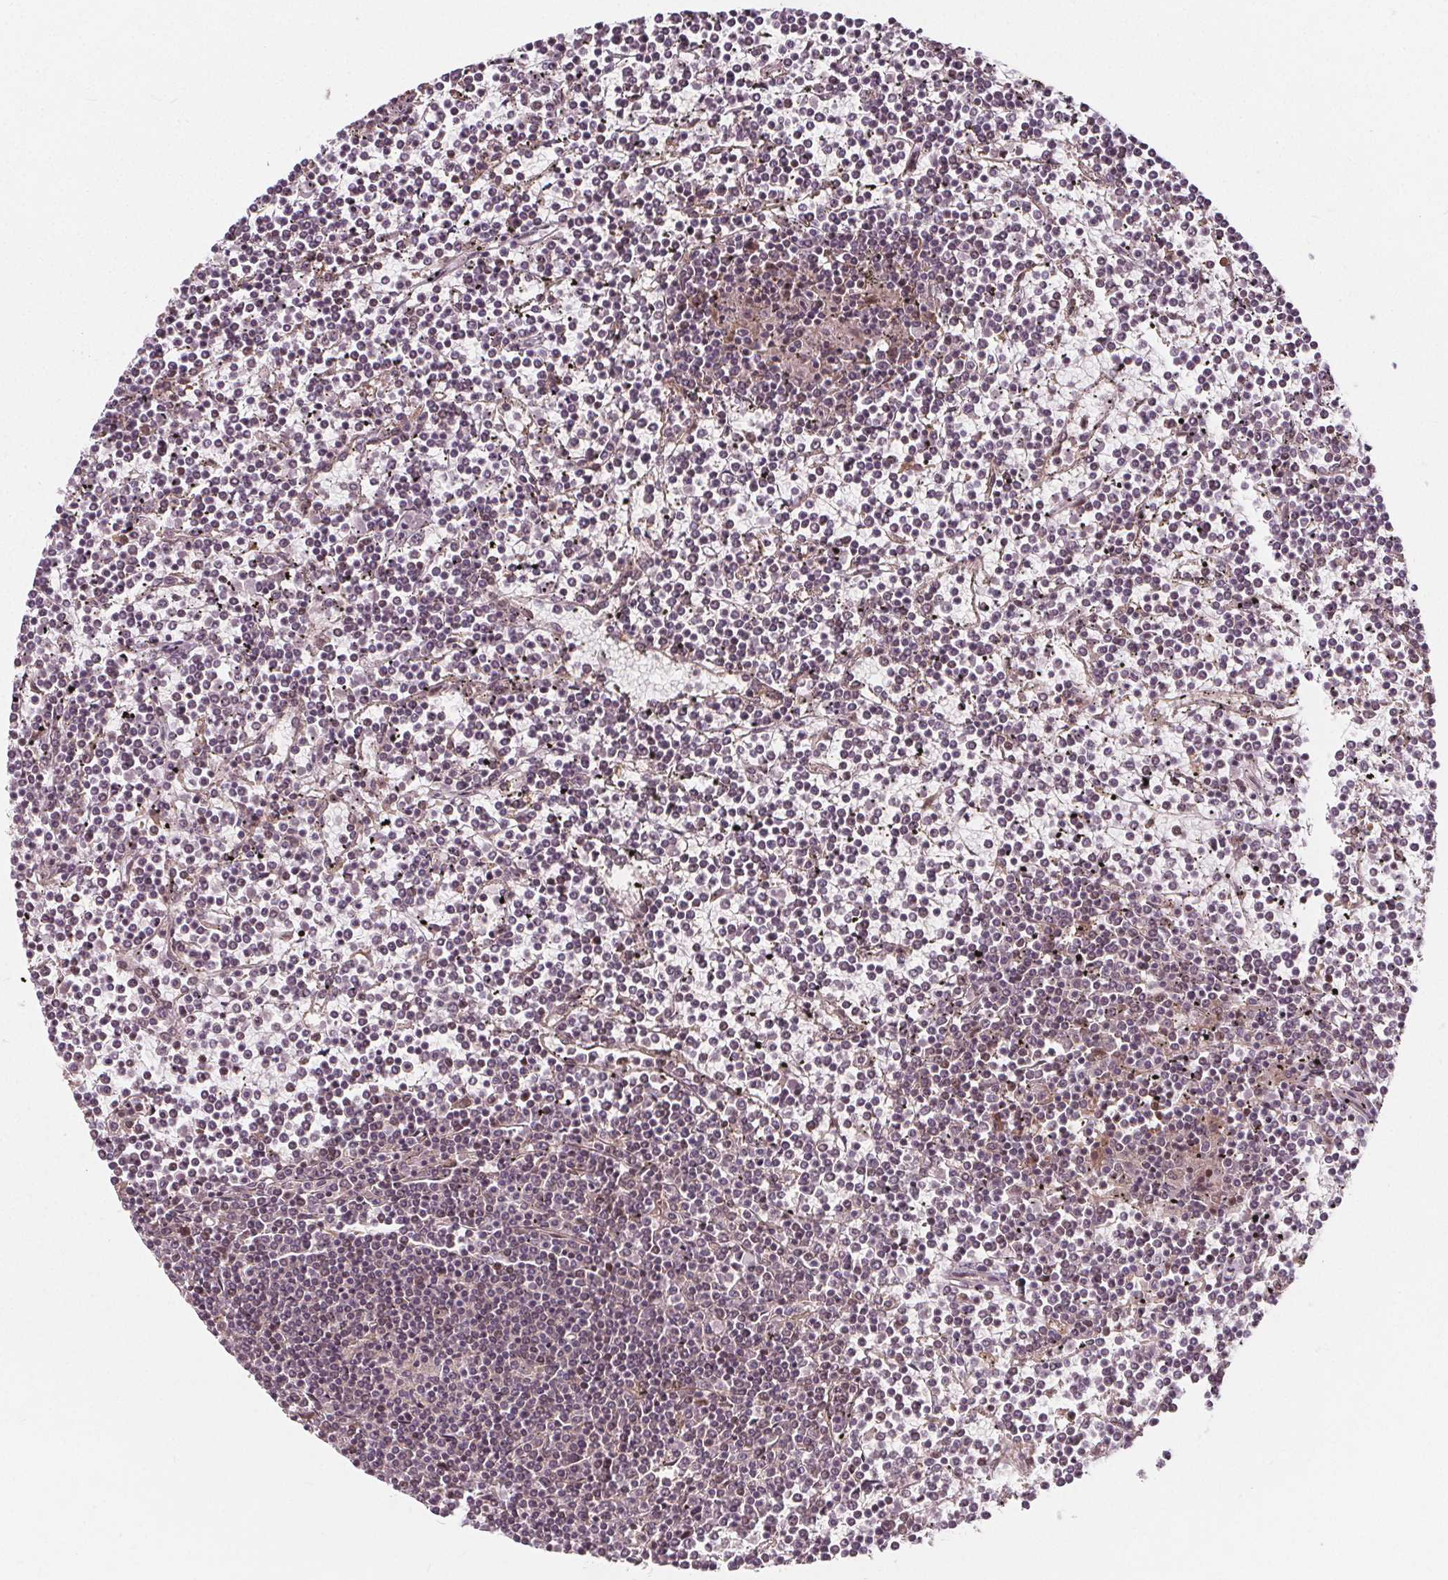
{"staining": {"intensity": "negative", "quantity": "none", "location": "none"}, "tissue": "lymphoma", "cell_type": "Tumor cells", "image_type": "cancer", "snomed": [{"axis": "morphology", "description": "Malignant lymphoma, non-Hodgkin's type, Low grade"}, {"axis": "topography", "description": "Spleen"}], "caption": "Lymphoma was stained to show a protein in brown. There is no significant staining in tumor cells.", "gene": "AKT1S1", "patient": {"sex": "female", "age": 19}}